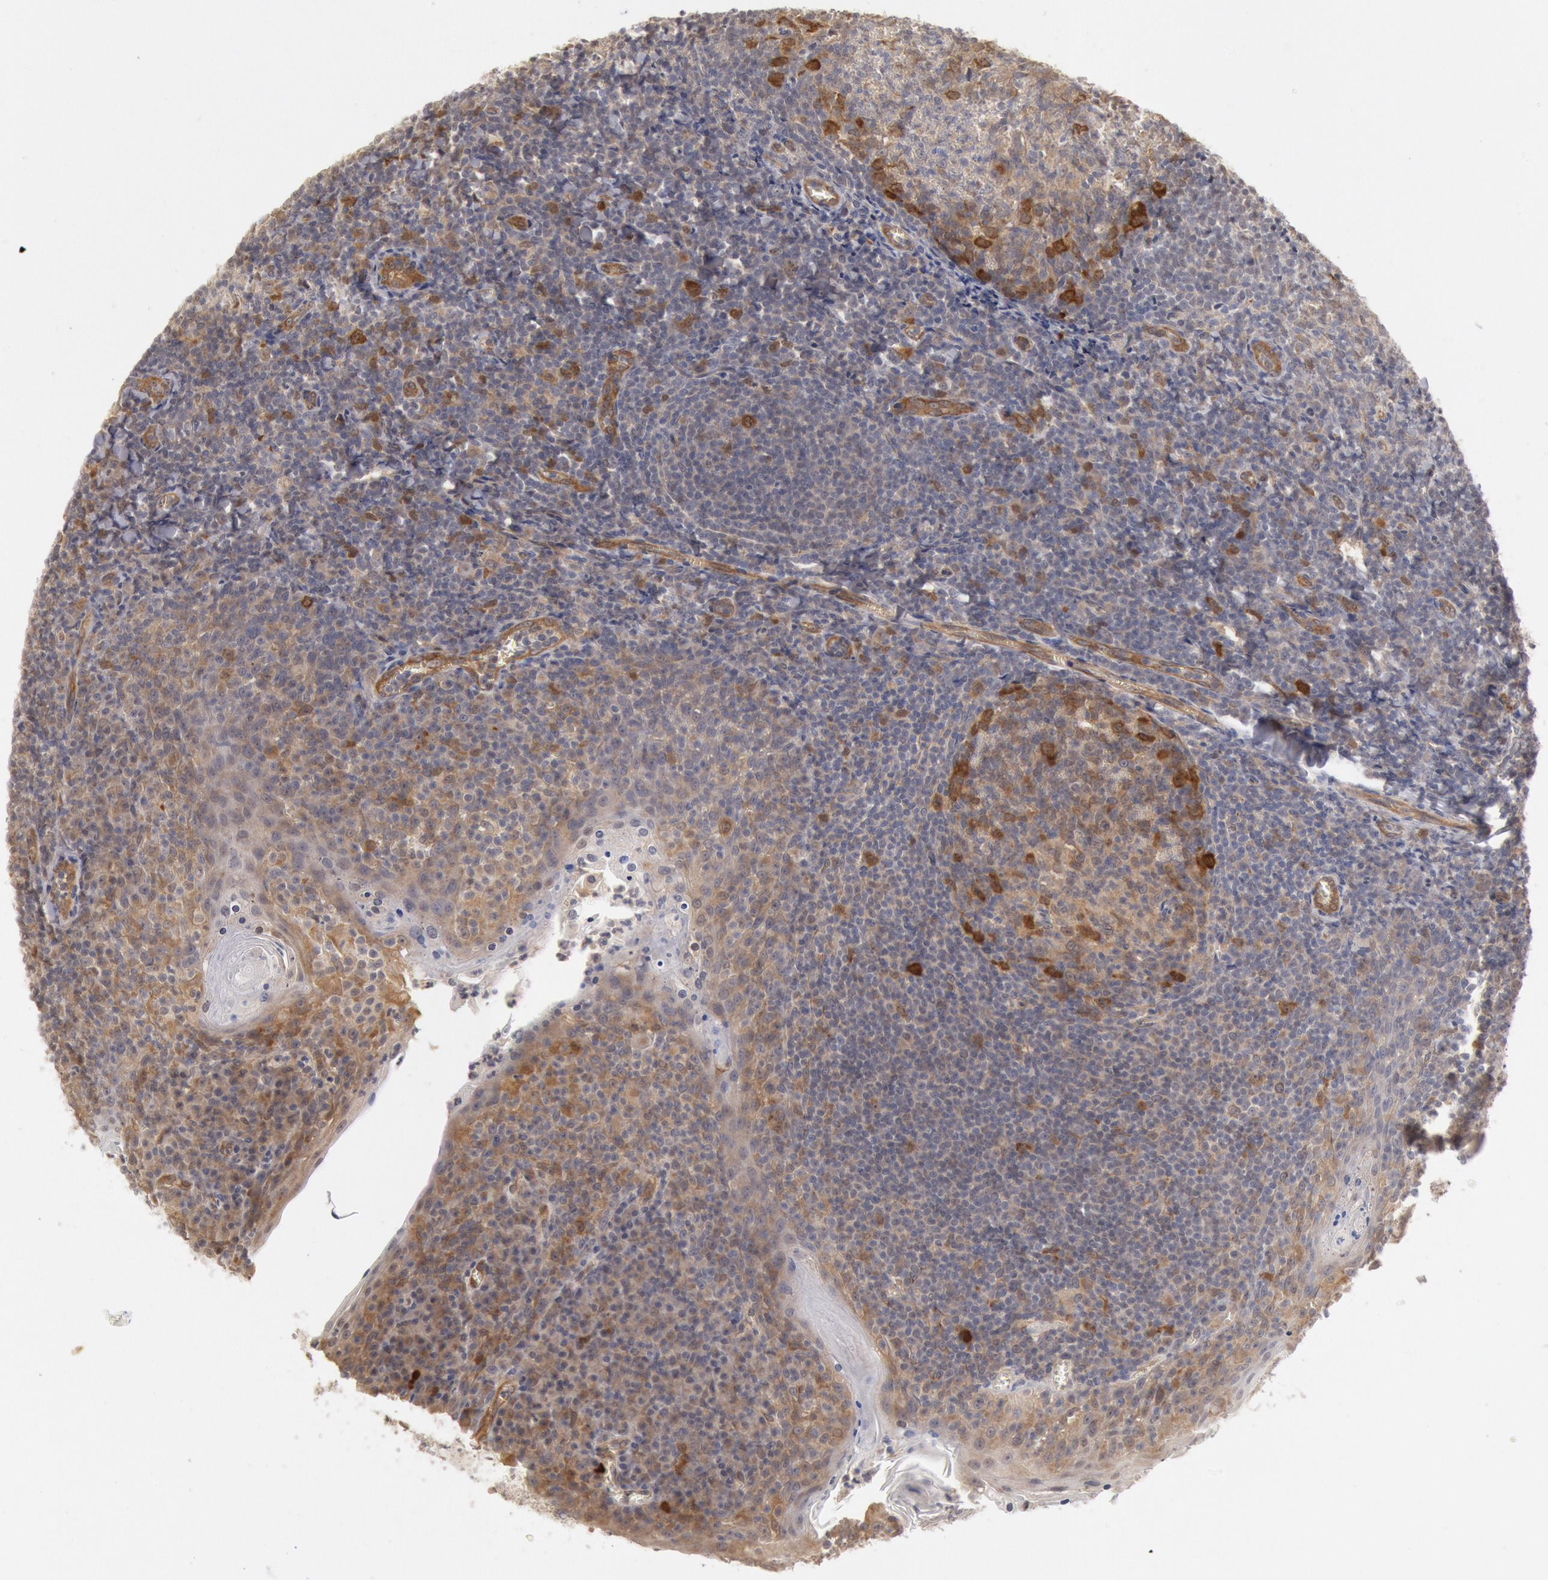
{"staining": {"intensity": "strong", "quantity": "<25%", "location": "cytoplasmic/membranous"}, "tissue": "tonsil", "cell_type": "Germinal center cells", "image_type": "normal", "snomed": [{"axis": "morphology", "description": "Normal tissue, NOS"}, {"axis": "topography", "description": "Tonsil"}], "caption": "IHC micrograph of unremarkable tonsil: human tonsil stained using immunohistochemistry (IHC) exhibits medium levels of strong protein expression localized specifically in the cytoplasmic/membranous of germinal center cells, appearing as a cytoplasmic/membranous brown color.", "gene": "DNAJA1", "patient": {"sex": "male", "age": 31}}